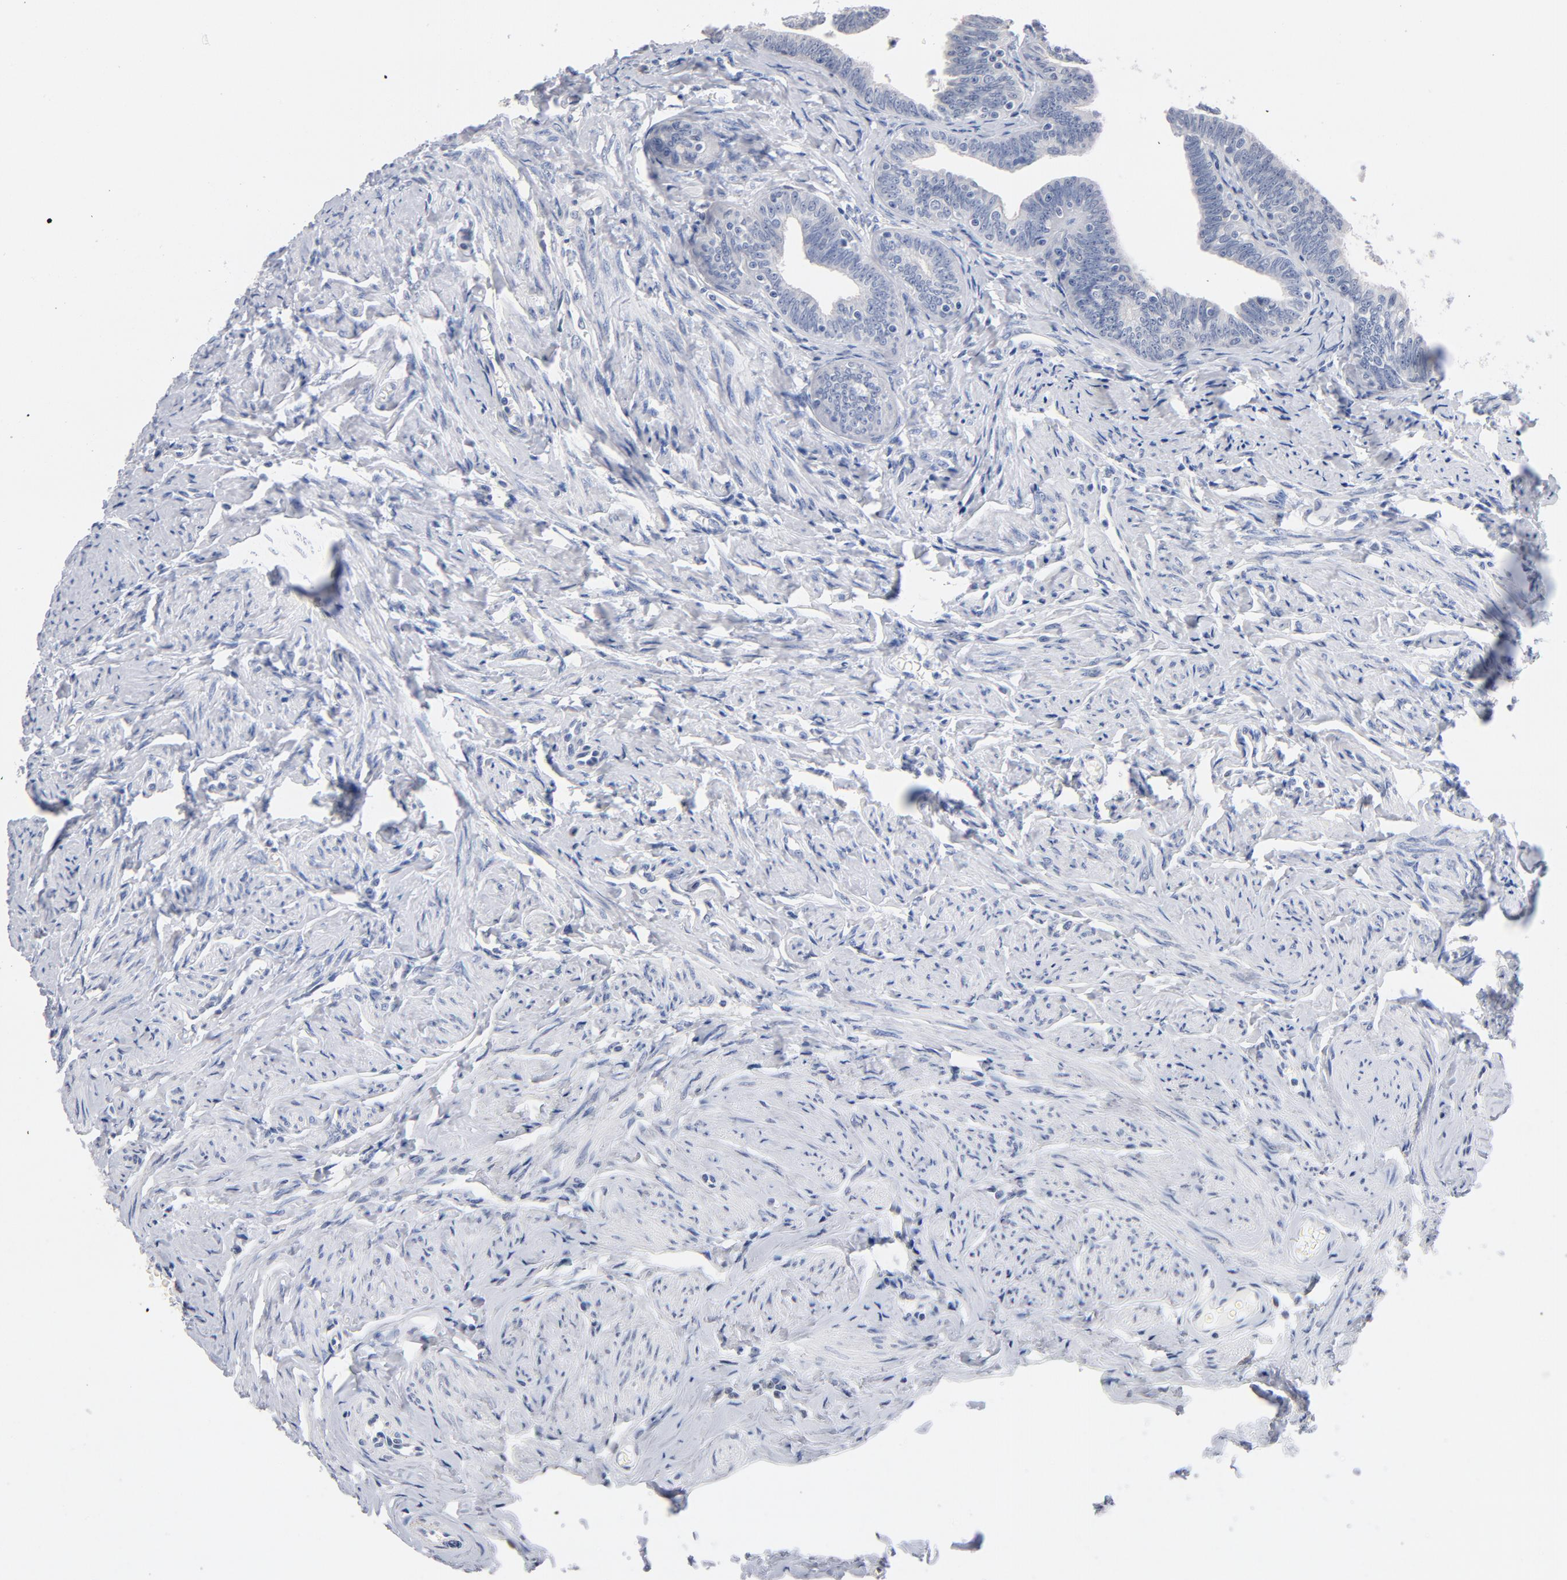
{"staining": {"intensity": "negative", "quantity": "none", "location": "none"}, "tissue": "fallopian tube", "cell_type": "Glandular cells", "image_type": "normal", "snomed": [{"axis": "morphology", "description": "Normal tissue, NOS"}, {"axis": "topography", "description": "Fallopian tube"}, {"axis": "topography", "description": "Ovary"}], "caption": "Fallopian tube stained for a protein using immunohistochemistry exhibits no expression glandular cells.", "gene": "RBM3", "patient": {"sex": "female", "age": 69}}